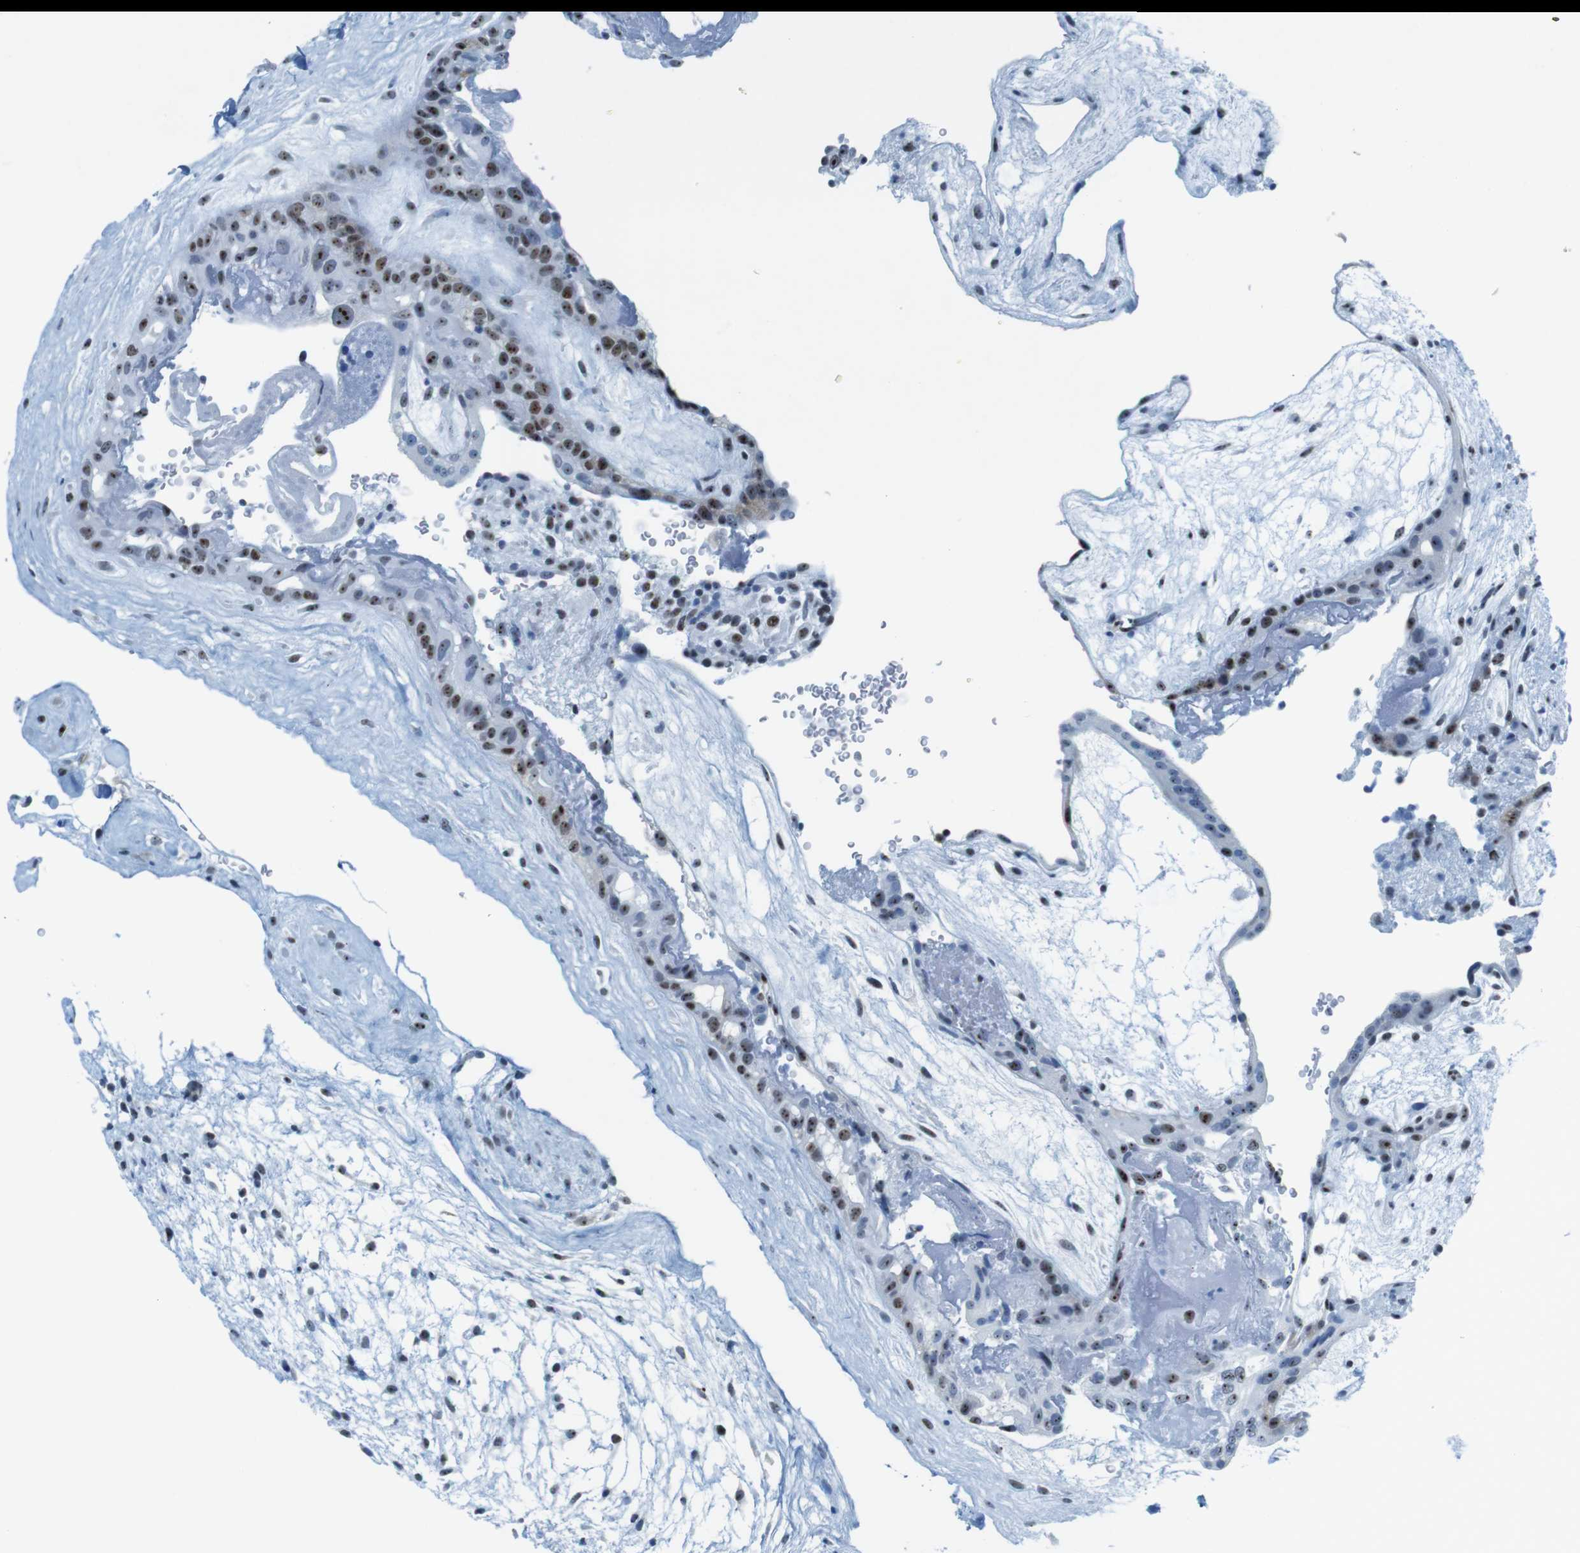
{"staining": {"intensity": "weak", "quantity": ">75%", "location": "nuclear"}, "tissue": "placenta", "cell_type": "Decidual cells", "image_type": "normal", "snomed": [{"axis": "morphology", "description": "Normal tissue, NOS"}, {"axis": "topography", "description": "Placenta"}], "caption": "Immunohistochemistry (IHC) image of benign placenta: placenta stained using IHC reveals low levels of weak protein expression localized specifically in the nuclear of decidual cells, appearing as a nuclear brown color.", "gene": "NIFK", "patient": {"sex": "female", "age": 19}}